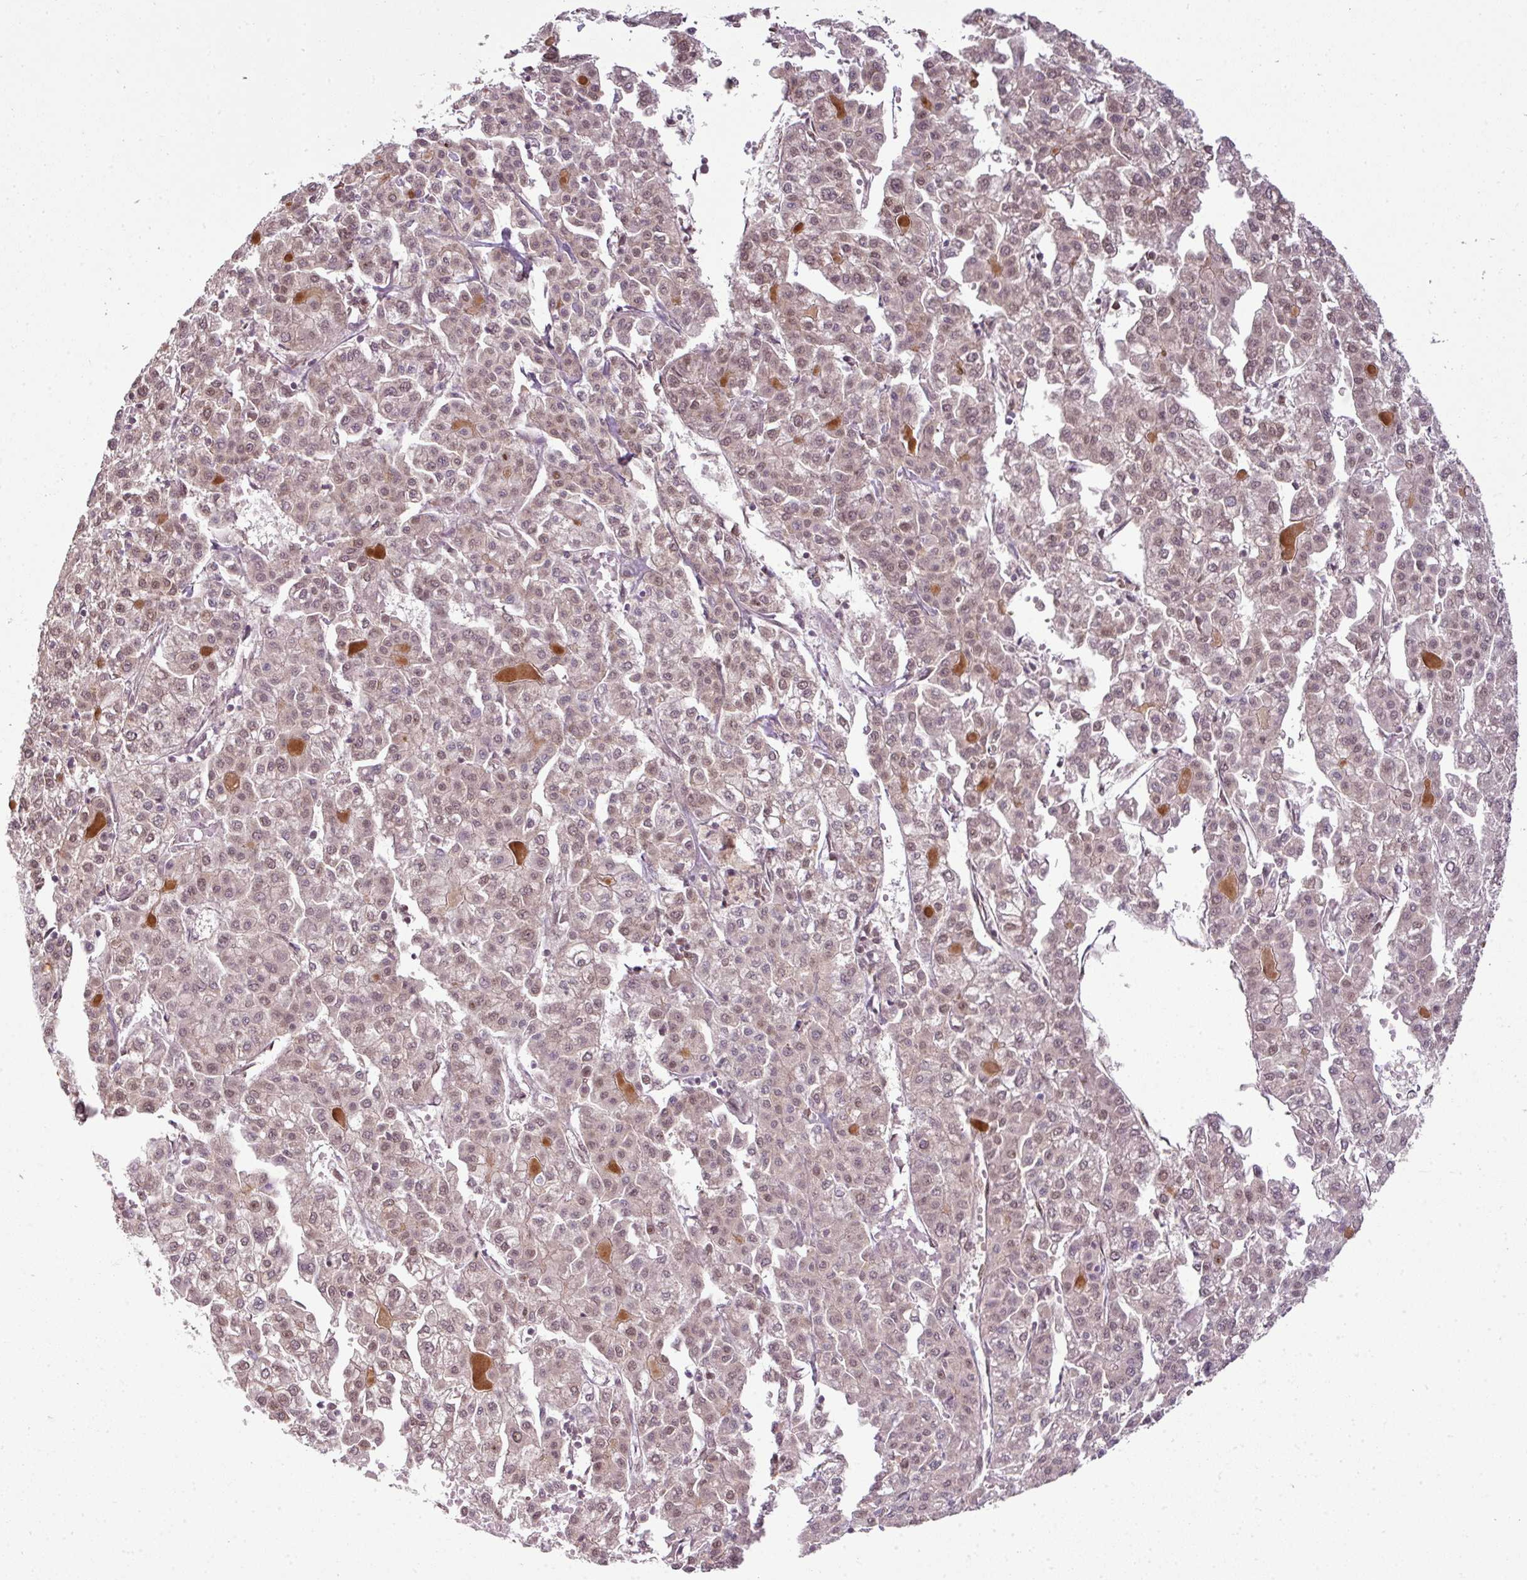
{"staining": {"intensity": "weak", "quantity": ">75%", "location": "cytoplasmic/membranous,nuclear"}, "tissue": "liver cancer", "cell_type": "Tumor cells", "image_type": "cancer", "snomed": [{"axis": "morphology", "description": "Carcinoma, Hepatocellular, NOS"}, {"axis": "topography", "description": "Liver"}], "caption": "Protein expression by immunohistochemistry displays weak cytoplasmic/membranous and nuclear staining in about >75% of tumor cells in liver hepatocellular carcinoma.", "gene": "RBM4B", "patient": {"sex": "female", "age": 43}}